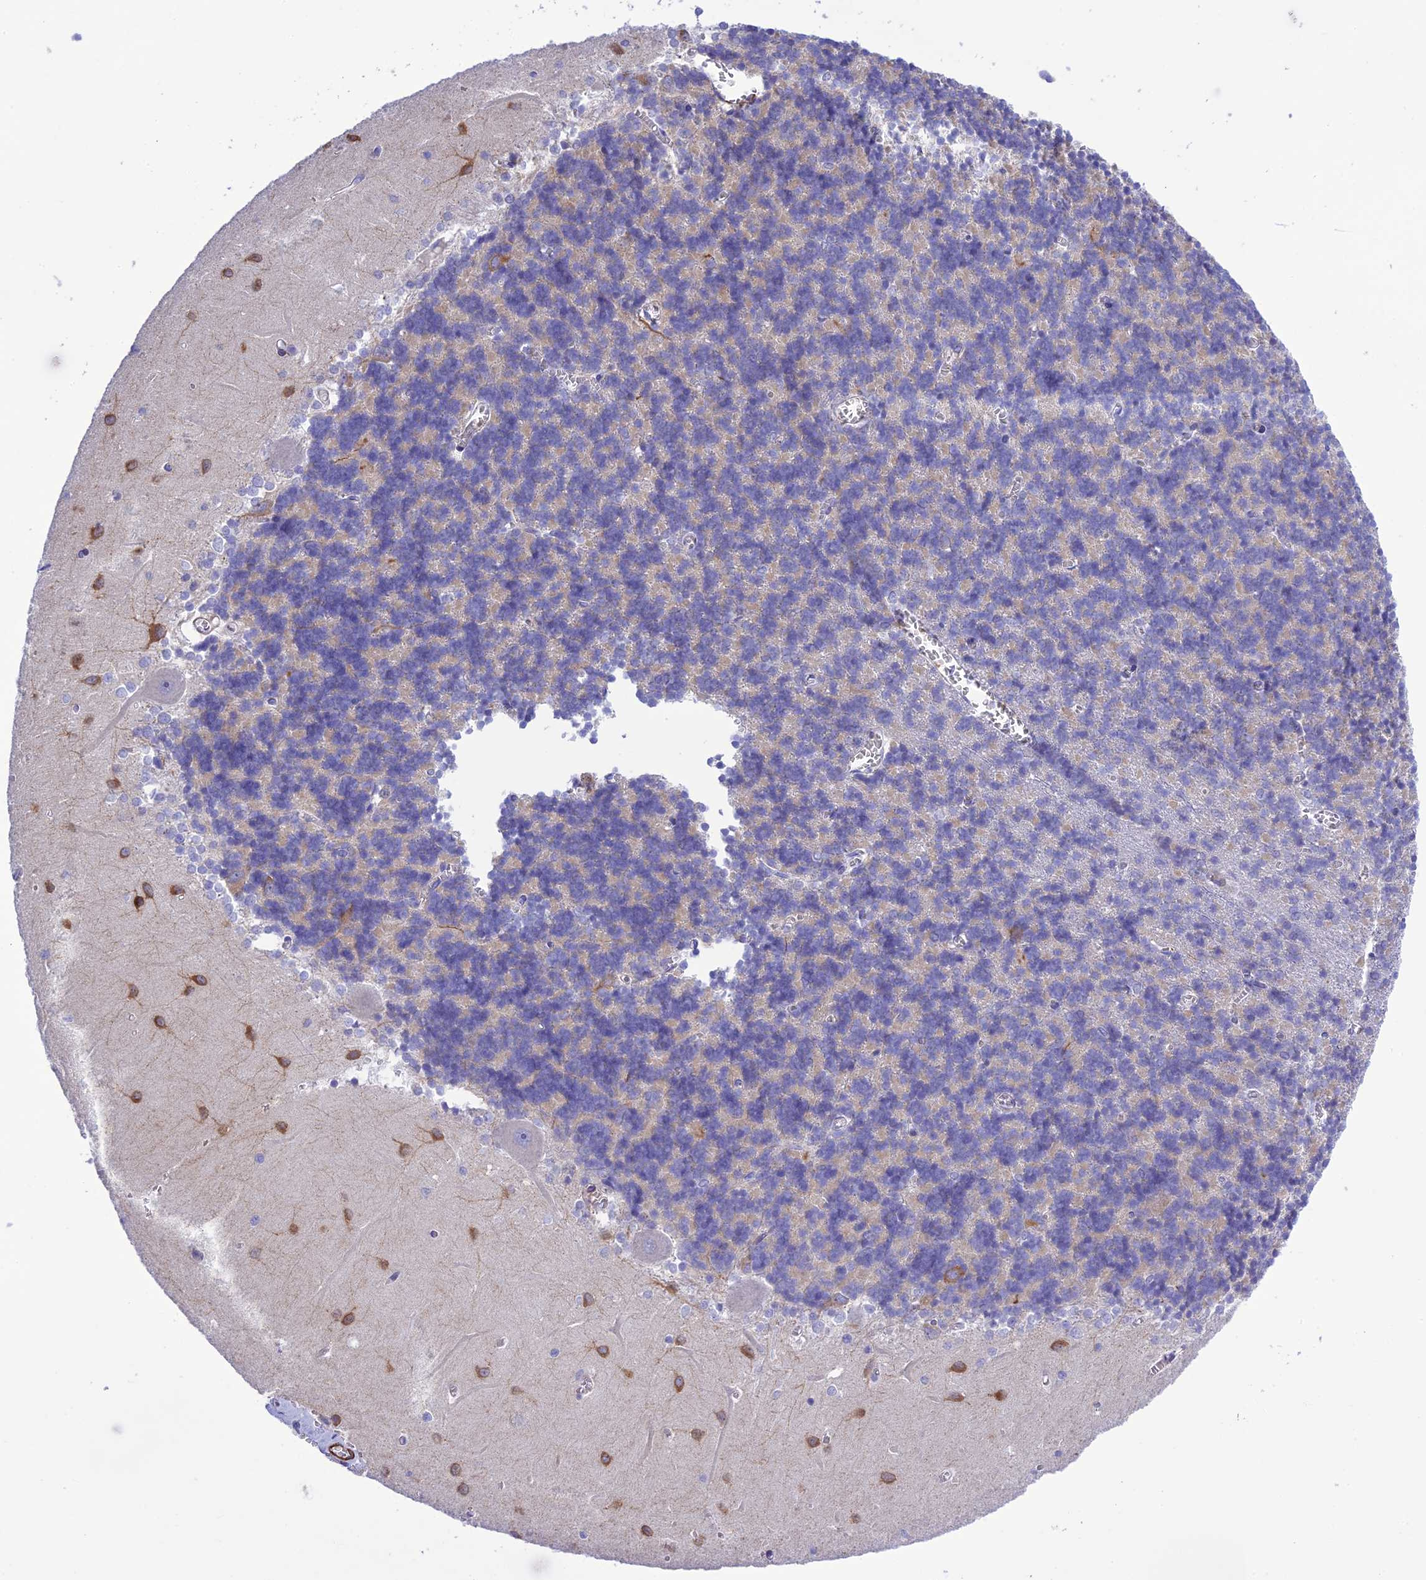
{"staining": {"intensity": "negative", "quantity": "none", "location": "none"}, "tissue": "cerebellum", "cell_type": "Cells in granular layer", "image_type": "normal", "snomed": [{"axis": "morphology", "description": "Normal tissue, NOS"}, {"axis": "topography", "description": "Cerebellum"}], "caption": "Immunohistochemistry (IHC) image of benign cerebellum stained for a protein (brown), which displays no staining in cells in granular layer. Brightfield microscopy of IHC stained with DAB (3,3'-diaminobenzidine) (brown) and hematoxylin (blue), captured at high magnification.", "gene": "FRA10AC1", "patient": {"sex": "male", "age": 37}}